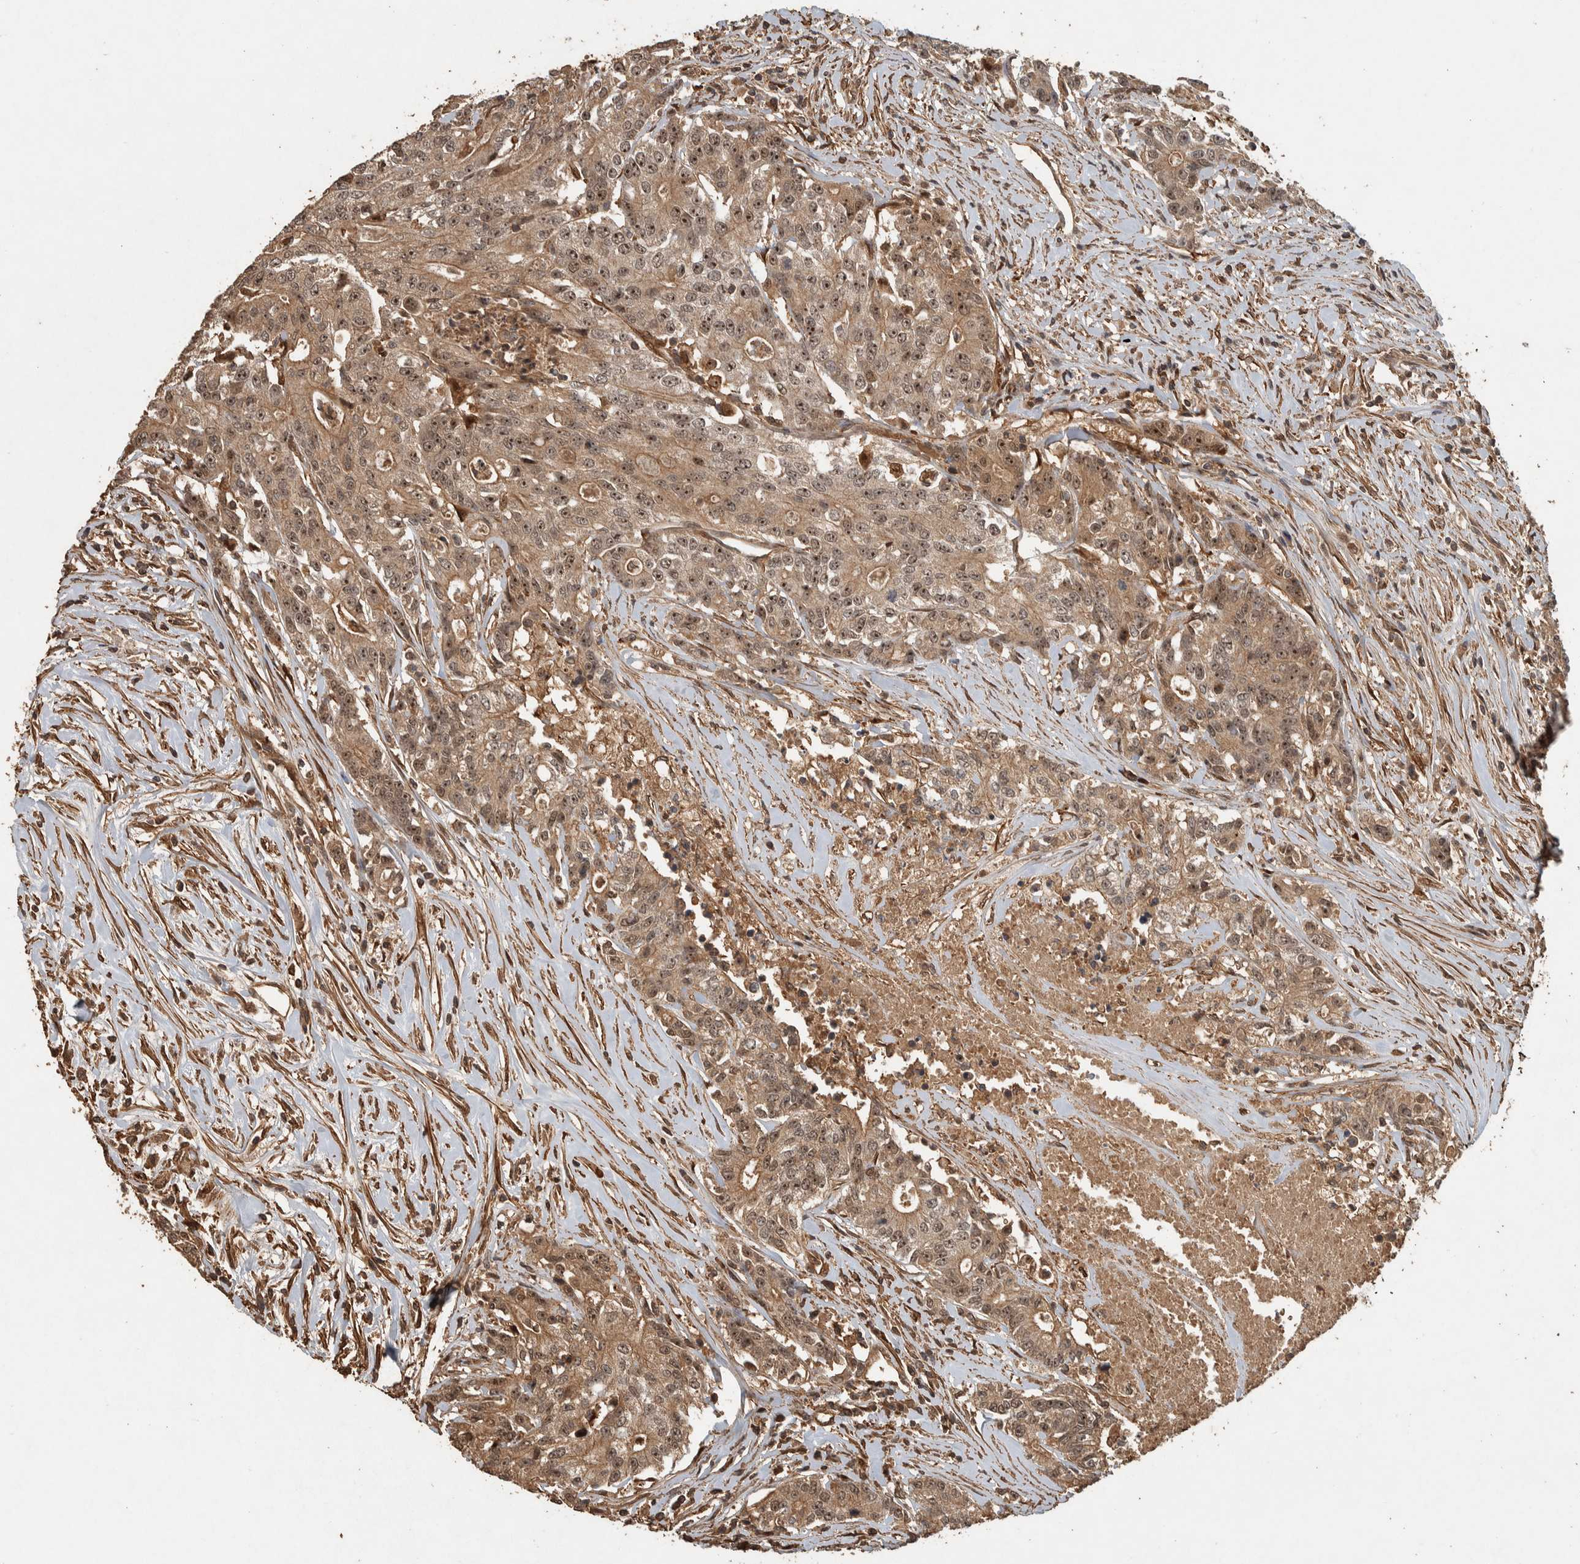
{"staining": {"intensity": "moderate", "quantity": ">75%", "location": "cytoplasmic/membranous,nuclear"}, "tissue": "colorectal cancer", "cell_type": "Tumor cells", "image_type": "cancer", "snomed": [{"axis": "morphology", "description": "Adenocarcinoma, NOS"}, {"axis": "topography", "description": "Colon"}], "caption": "Moderate cytoplasmic/membranous and nuclear protein positivity is identified in about >75% of tumor cells in colorectal adenocarcinoma.", "gene": "SPHK1", "patient": {"sex": "female", "age": 77}}